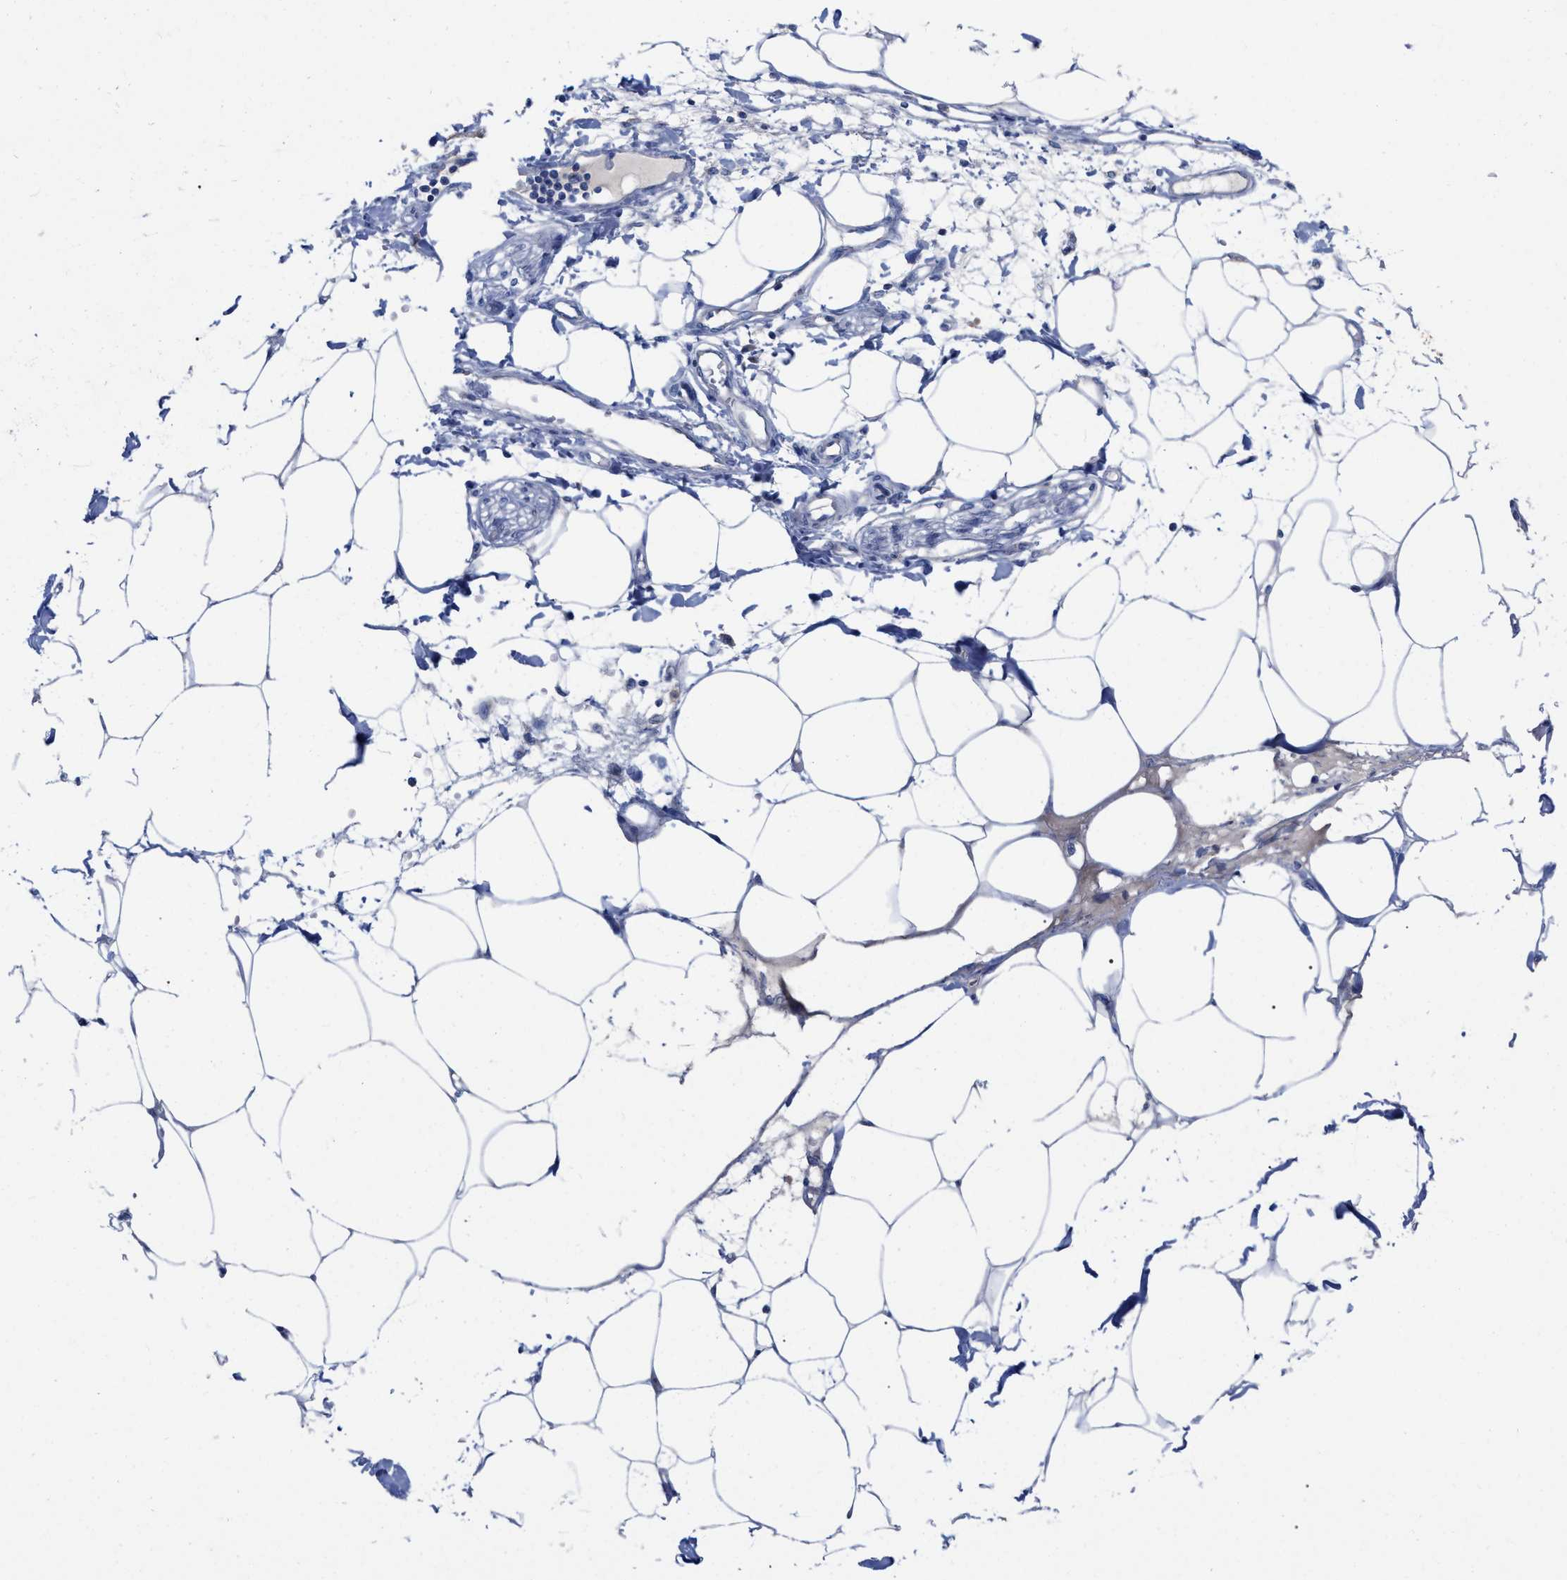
{"staining": {"intensity": "negative", "quantity": "none", "location": "none"}, "tissue": "adipose tissue", "cell_type": "Adipocytes", "image_type": "normal", "snomed": [{"axis": "morphology", "description": "Normal tissue, NOS"}, {"axis": "morphology", "description": "Adenocarcinoma, NOS"}, {"axis": "topography", "description": "Colon"}, {"axis": "topography", "description": "Peripheral nerve tissue"}], "caption": "The histopathology image exhibits no staining of adipocytes in unremarkable adipose tissue.", "gene": "HAPLN1", "patient": {"sex": "male", "age": 14}}